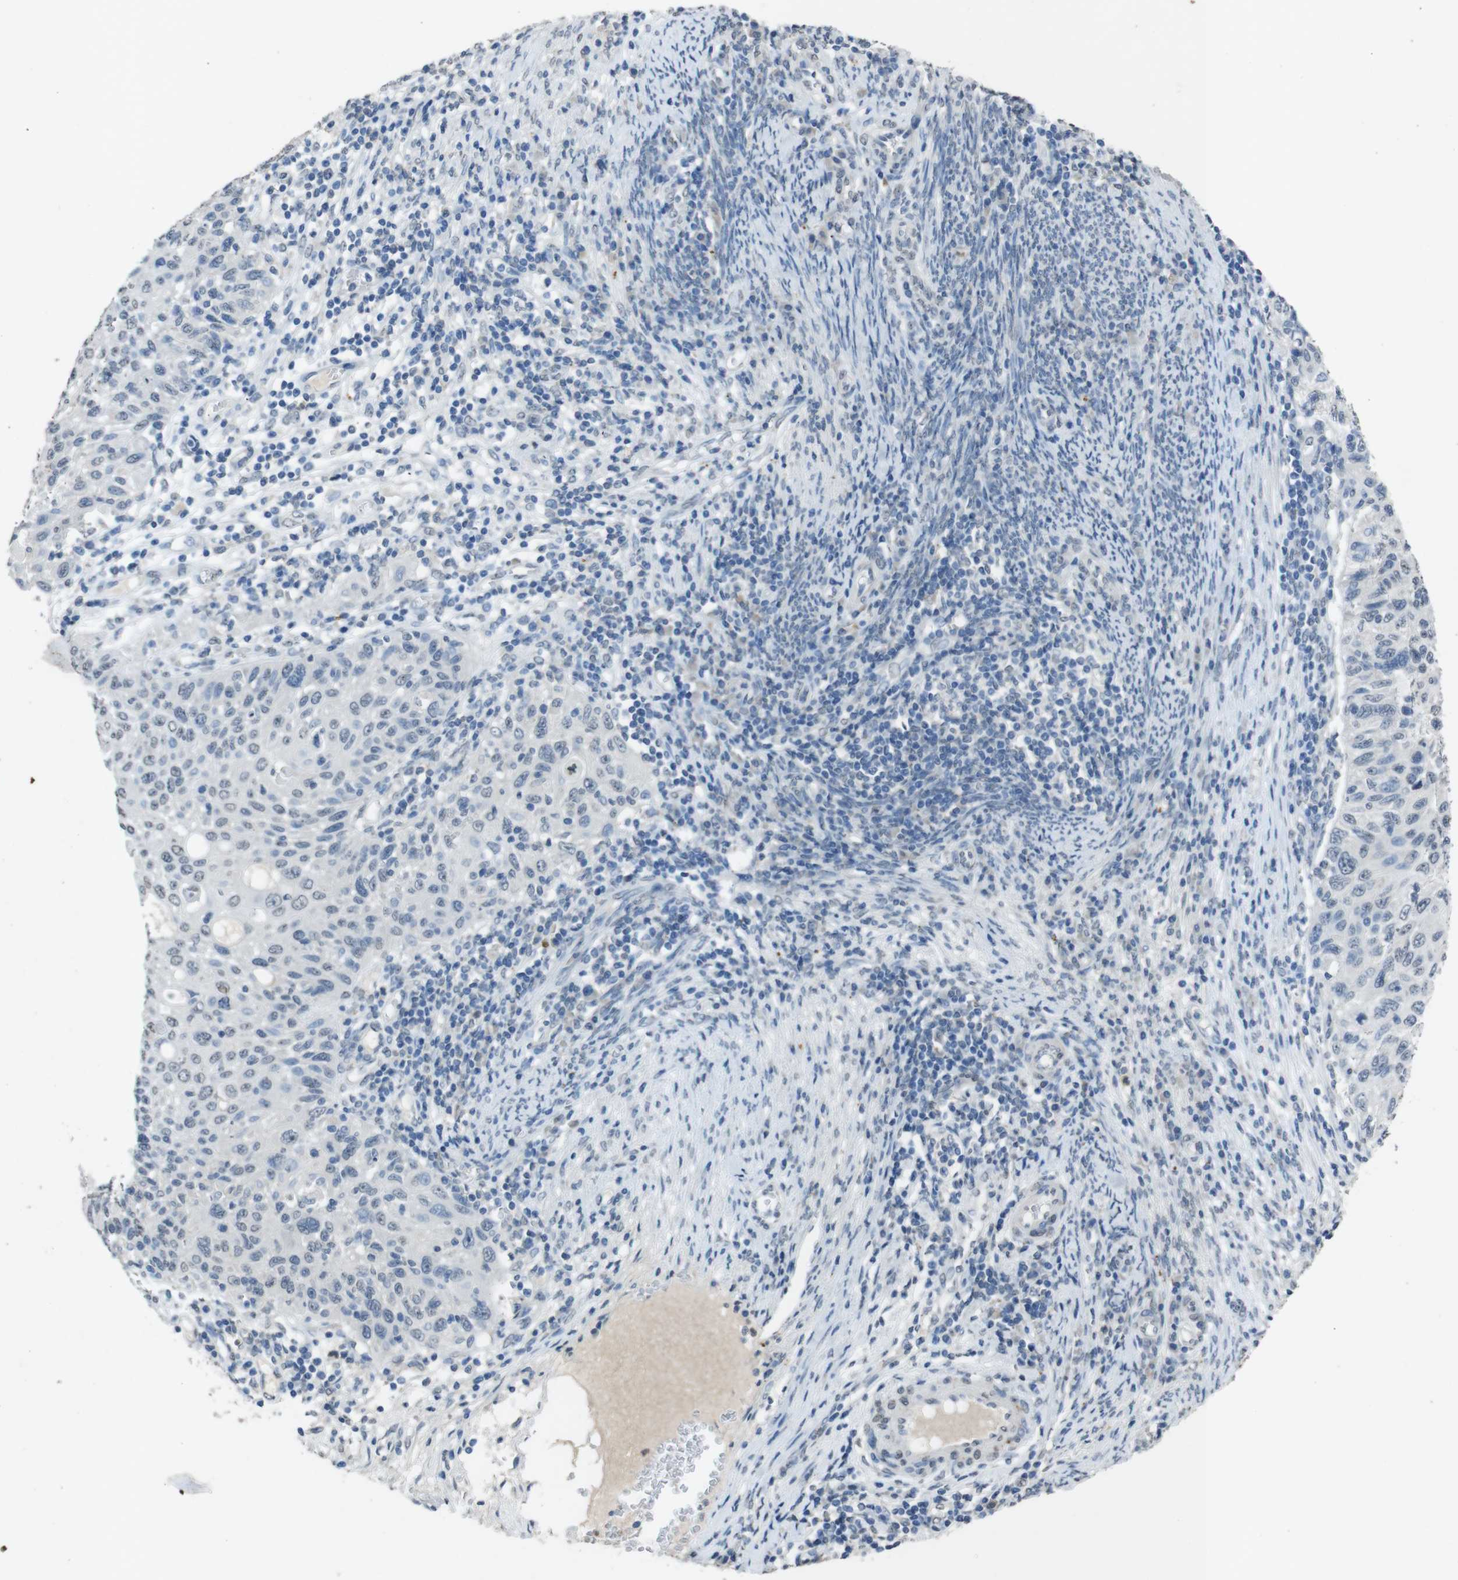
{"staining": {"intensity": "negative", "quantity": "none", "location": "none"}, "tissue": "cervical cancer", "cell_type": "Tumor cells", "image_type": "cancer", "snomed": [{"axis": "morphology", "description": "Squamous cell carcinoma, NOS"}, {"axis": "topography", "description": "Cervix"}], "caption": "DAB (3,3'-diaminobenzidine) immunohistochemical staining of cervical squamous cell carcinoma displays no significant expression in tumor cells. The staining was performed using DAB to visualize the protein expression in brown, while the nuclei were stained in blue with hematoxylin (Magnification: 20x).", "gene": "STBD1", "patient": {"sex": "female", "age": 70}}